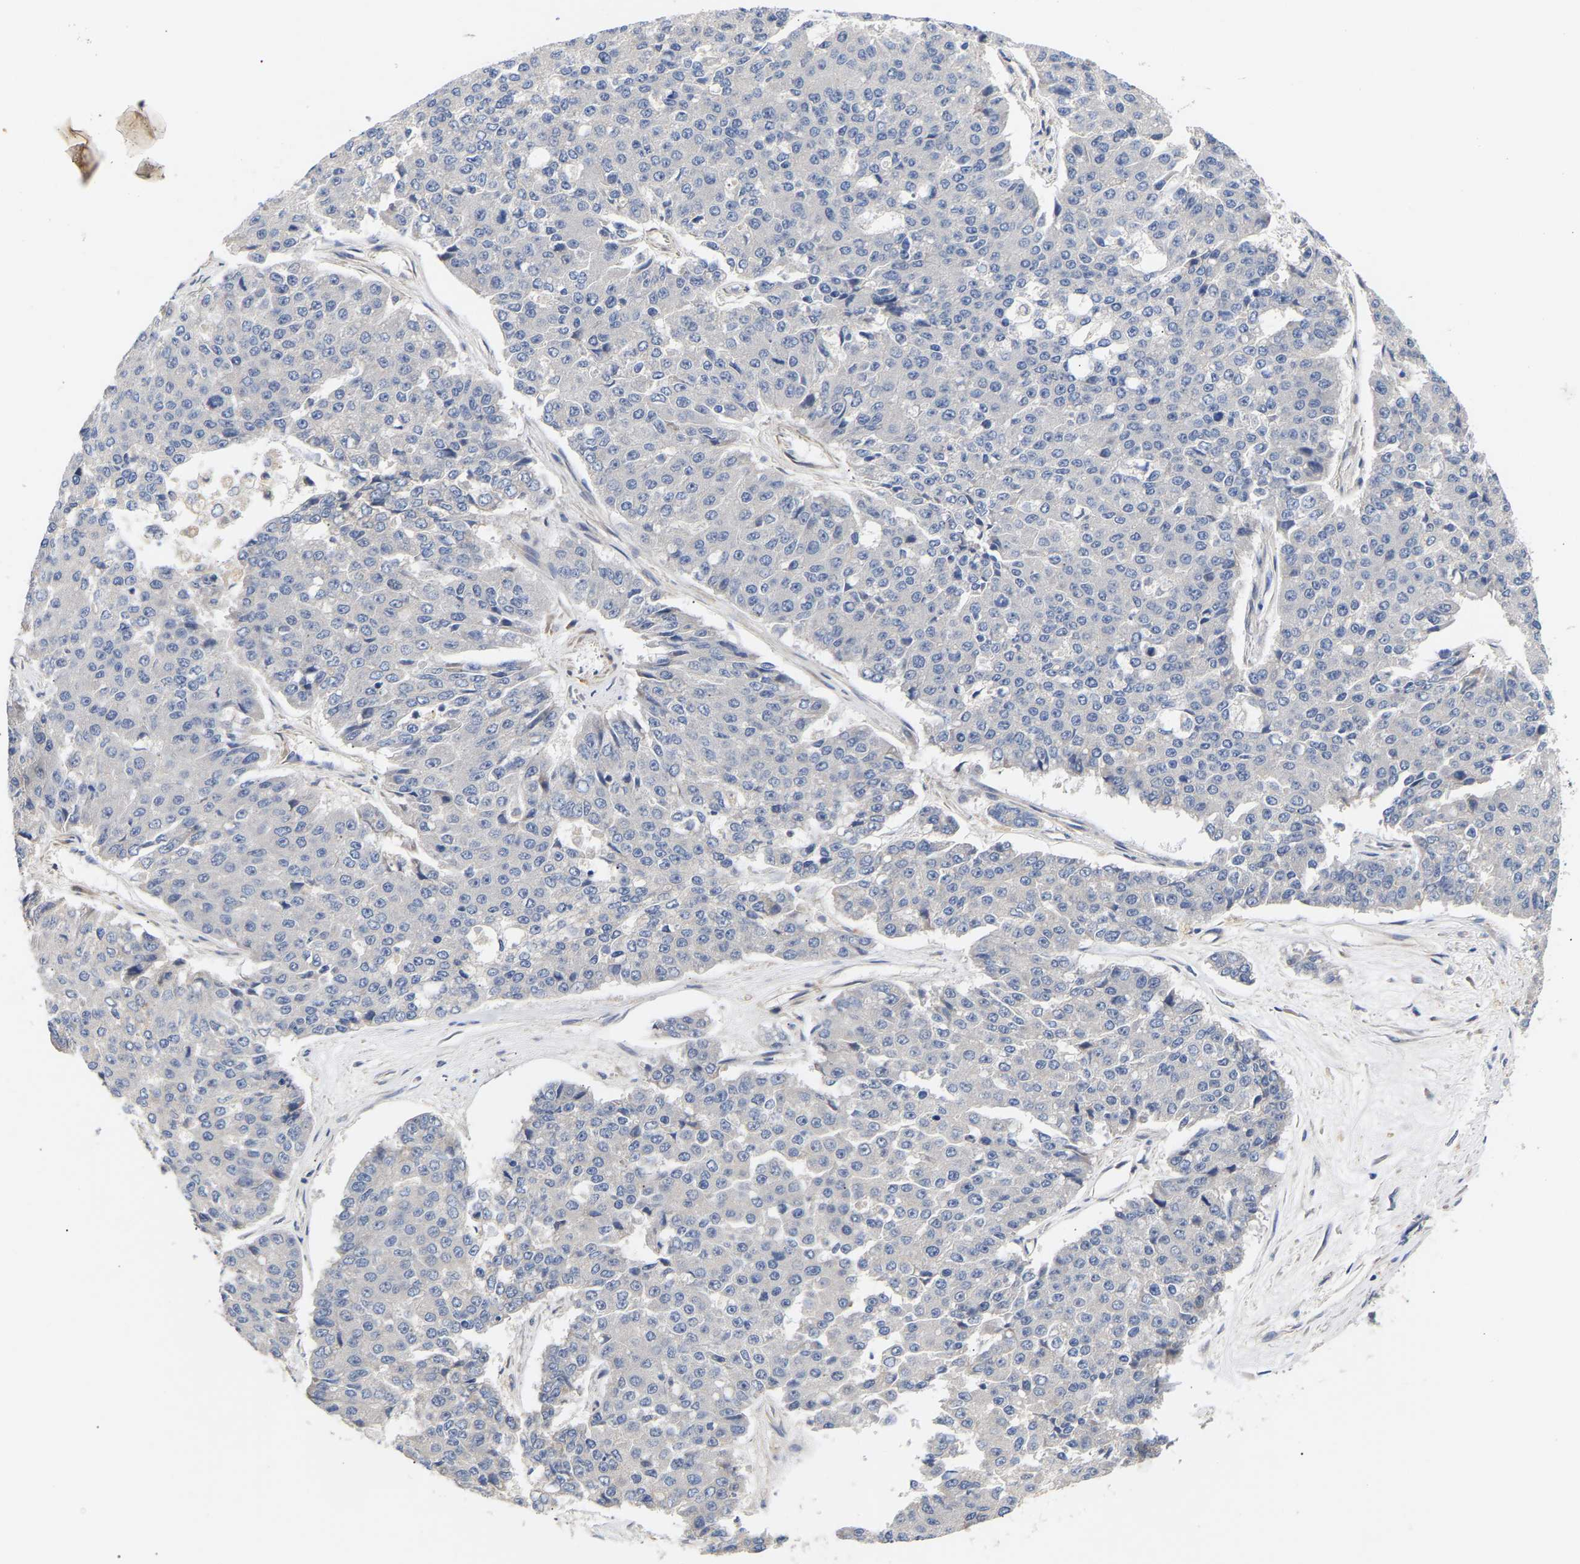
{"staining": {"intensity": "negative", "quantity": "none", "location": "none"}, "tissue": "pancreatic cancer", "cell_type": "Tumor cells", "image_type": "cancer", "snomed": [{"axis": "morphology", "description": "Adenocarcinoma, NOS"}, {"axis": "topography", "description": "Pancreas"}], "caption": "High magnification brightfield microscopy of adenocarcinoma (pancreatic) stained with DAB (brown) and counterstained with hematoxylin (blue): tumor cells show no significant expression.", "gene": "KASH5", "patient": {"sex": "male", "age": 50}}